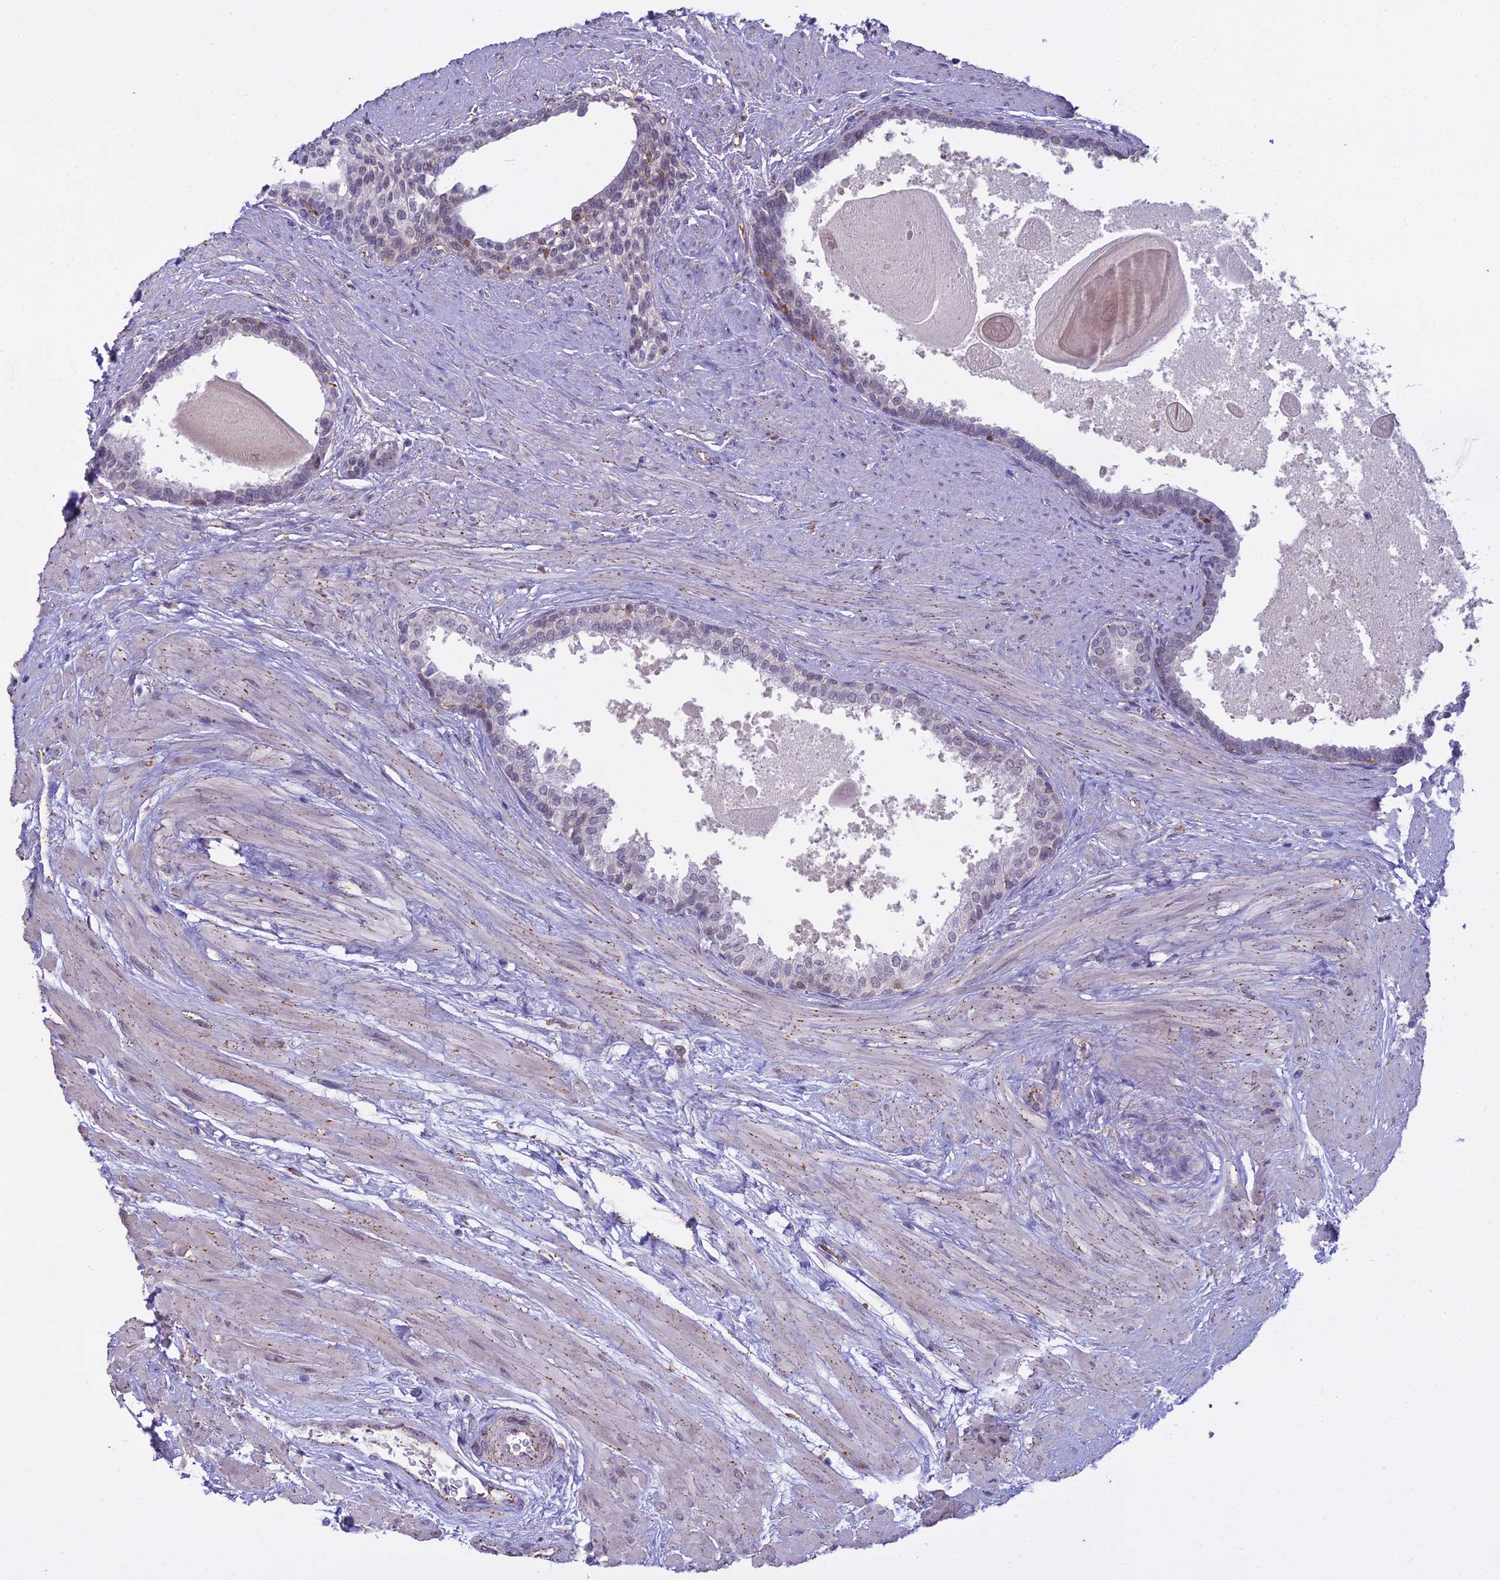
{"staining": {"intensity": "weak", "quantity": "25%-75%", "location": "nuclear"}, "tissue": "prostate", "cell_type": "Glandular cells", "image_type": "normal", "snomed": [{"axis": "morphology", "description": "Normal tissue, NOS"}, {"axis": "topography", "description": "Prostate"}], "caption": "High-magnification brightfield microscopy of unremarkable prostate stained with DAB (brown) and counterstained with hematoxylin (blue). glandular cells exhibit weak nuclear expression is appreciated in approximately25%-75% of cells.", "gene": "BLNK", "patient": {"sex": "male", "age": 57}}